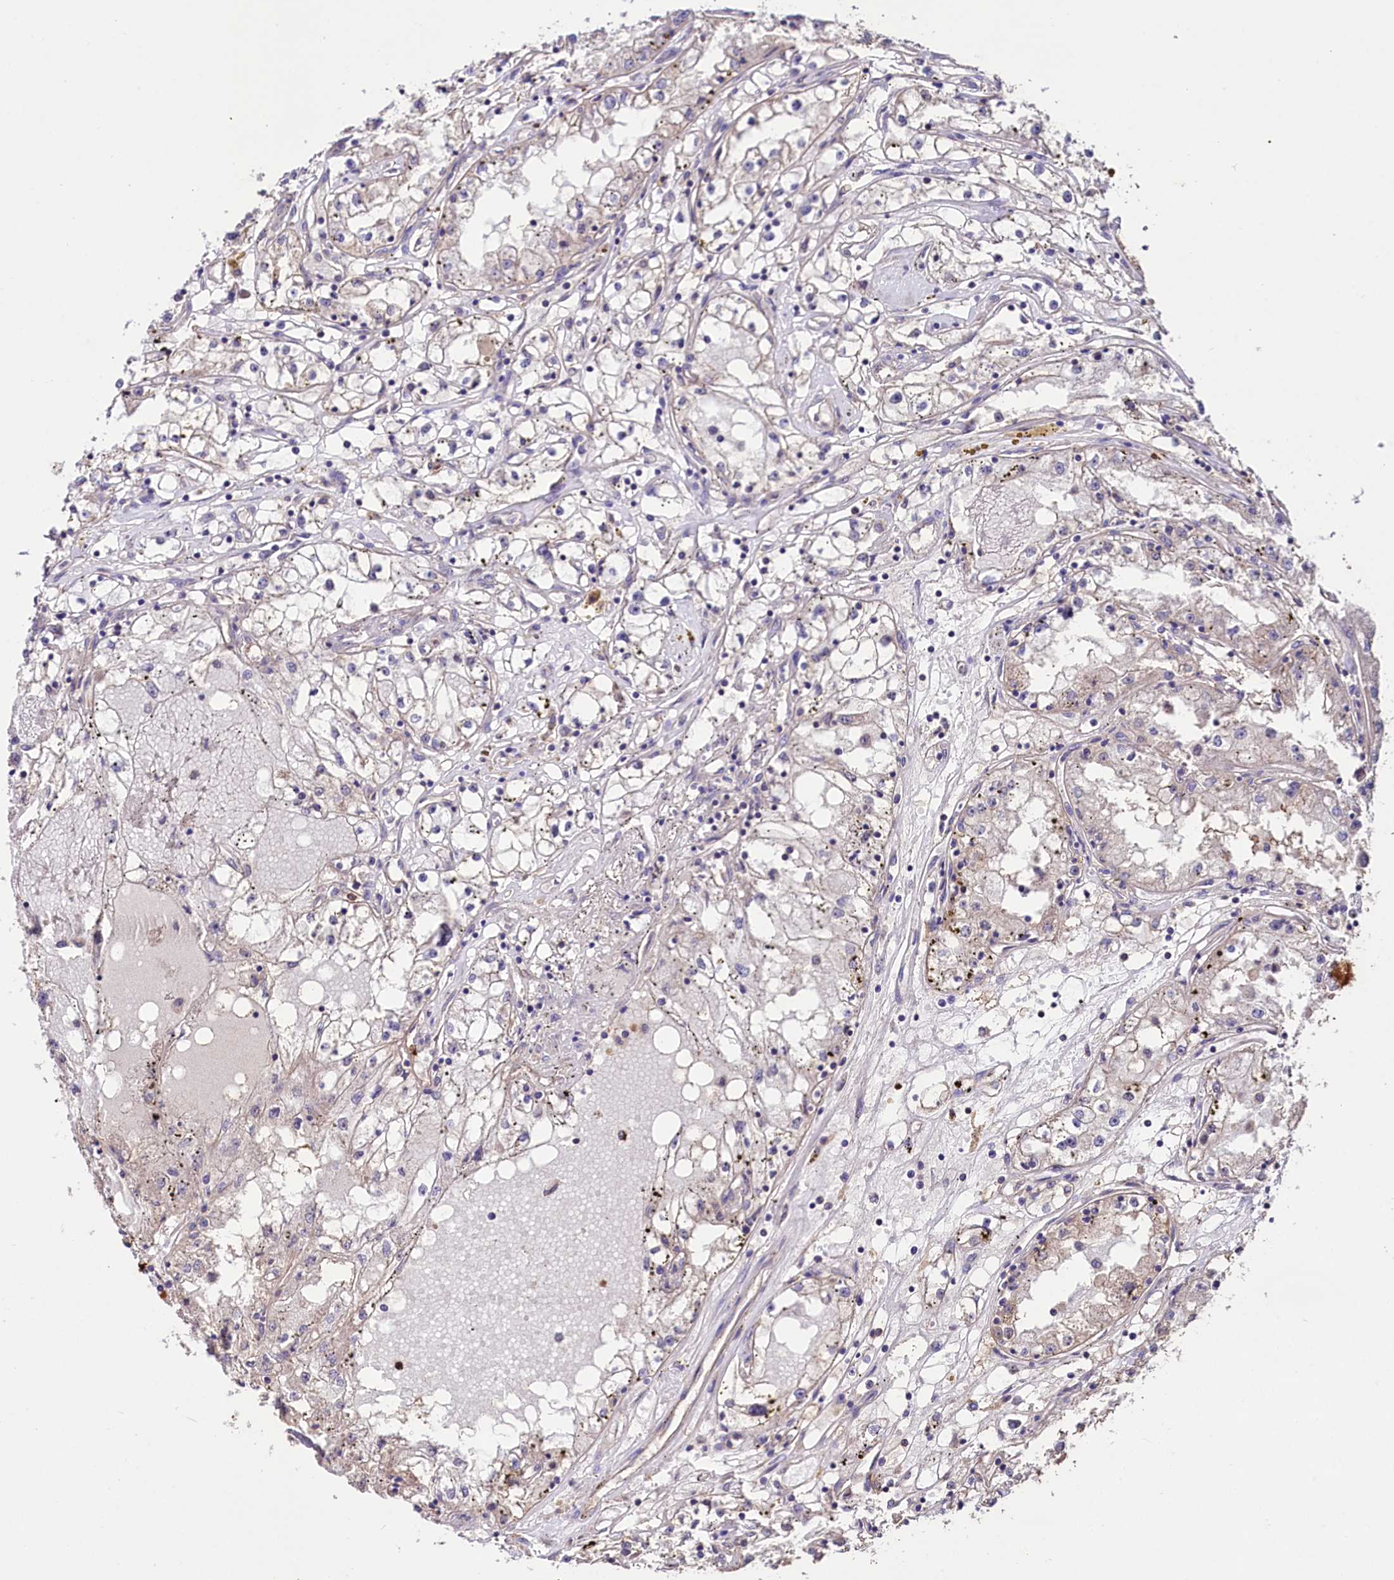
{"staining": {"intensity": "negative", "quantity": "none", "location": "none"}, "tissue": "renal cancer", "cell_type": "Tumor cells", "image_type": "cancer", "snomed": [{"axis": "morphology", "description": "Adenocarcinoma, NOS"}, {"axis": "topography", "description": "Kidney"}], "caption": "Tumor cells are negative for protein expression in human renal adenocarcinoma. (DAB (3,3'-diaminobenzidine) immunohistochemistry visualized using brightfield microscopy, high magnification).", "gene": "KLRB1", "patient": {"sex": "male", "age": 56}}